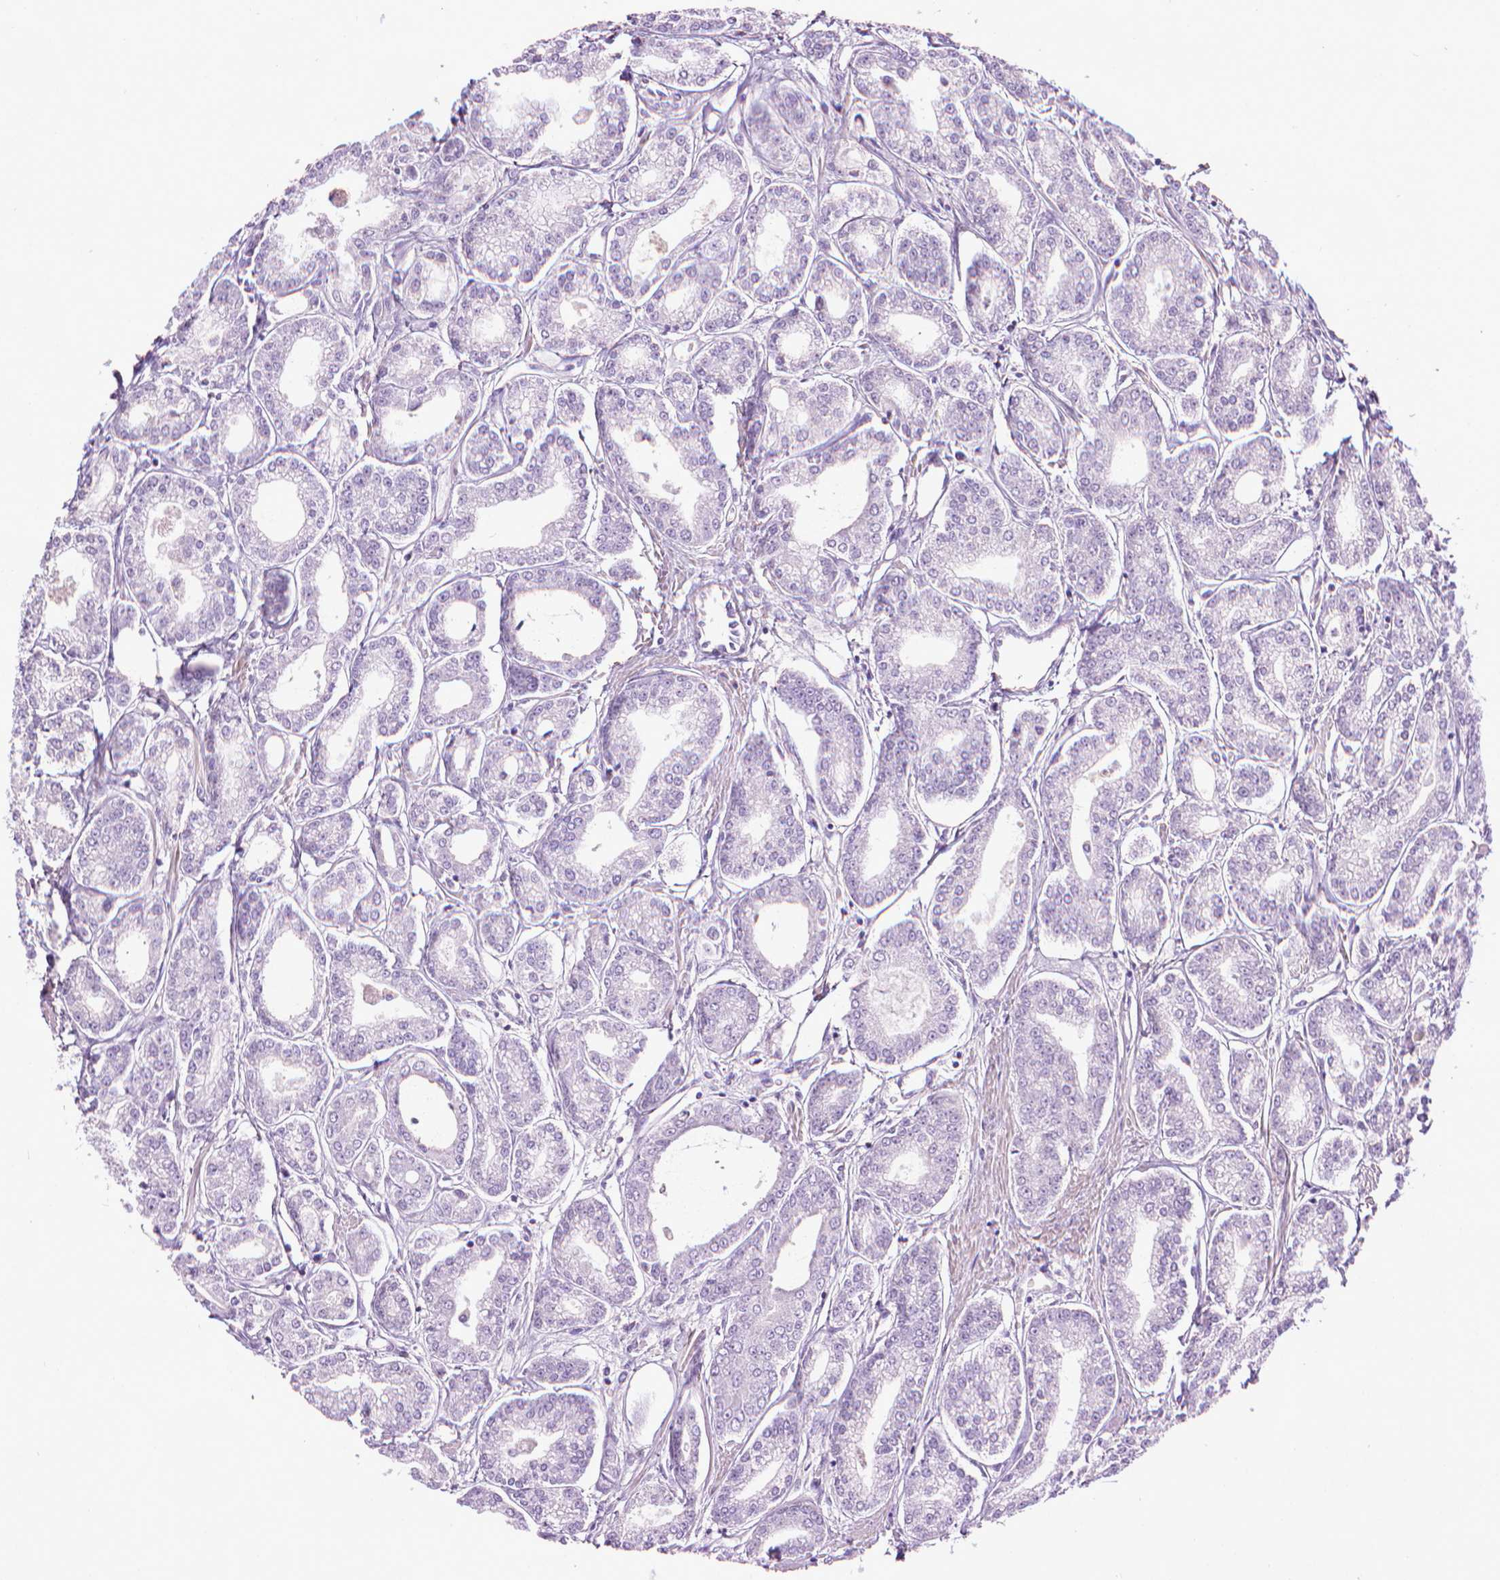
{"staining": {"intensity": "negative", "quantity": "none", "location": "none"}, "tissue": "prostate cancer", "cell_type": "Tumor cells", "image_type": "cancer", "snomed": [{"axis": "morphology", "description": "Adenocarcinoma, NOS"}, {"axis": "topography", "description": "Prostate"}], "caption": "The image exhibits no staining of tumor cells in prostate adenocarcinoma. (Brightfield microscopy of DAB (3,3'-diaminobenzidine) IHC at high magnification).", "gene": "DNAI7", "patient": {"sex": "male", "age": 71}}